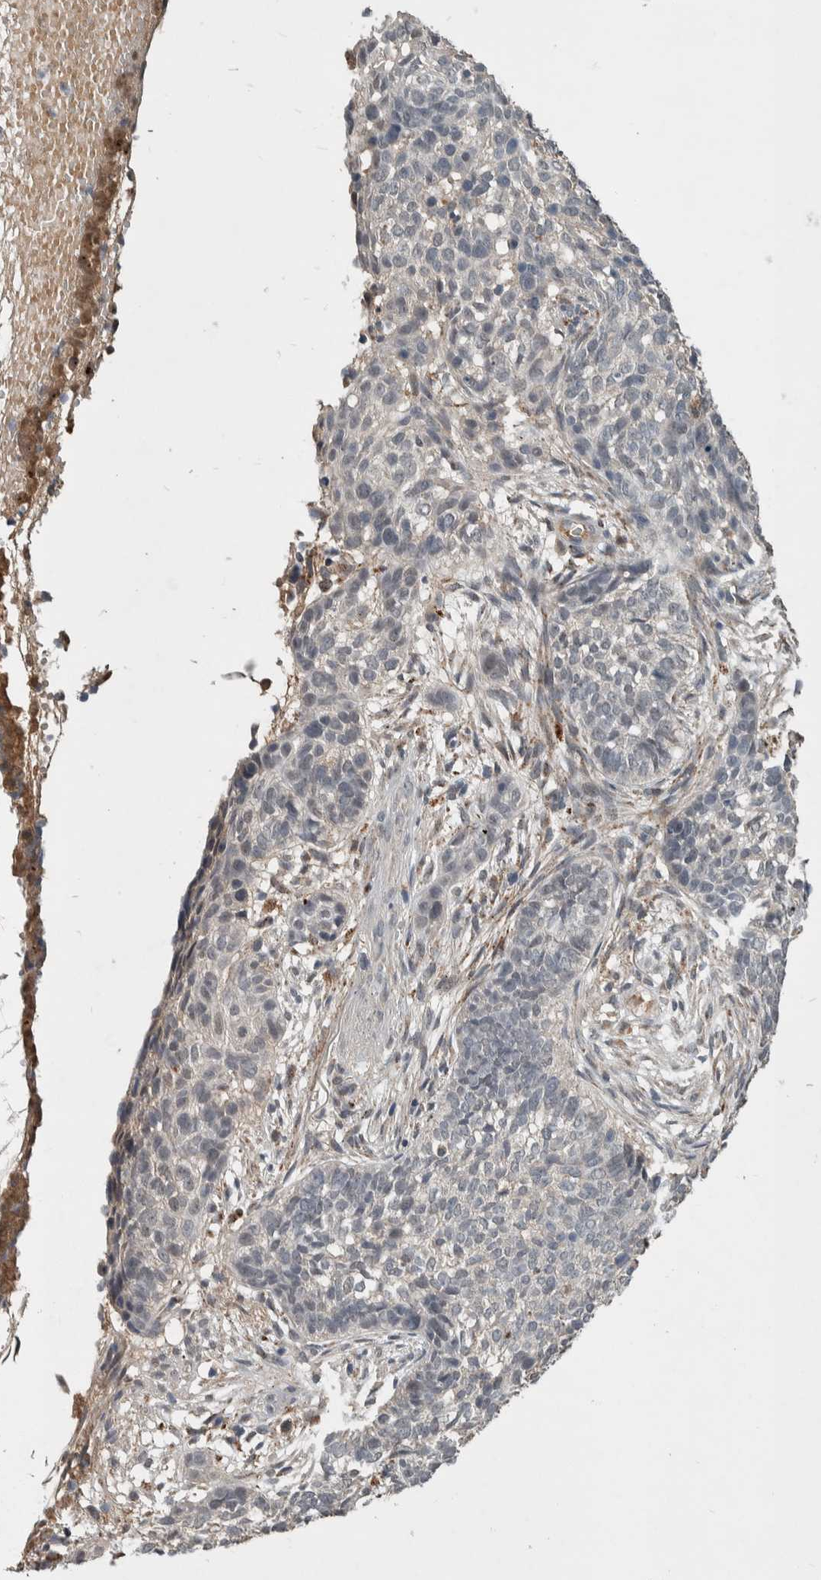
{"staining": {"intensity": "negative", "quantity": "none", "location": "none"}, "tissue": "skin cancer", "cell_type": "Tumor cells", "image_type": "cancer", "snomed": [{"axis": "morphology", "description": "Basal cell carcinoma"}, {"axis": "topography", "description": "Skin"}], "caption": "The immunohistochemistry photomicrograph has no significant expression in tumor cells of skin cancer tissue. The staining was performed using DAB (3,3'-diaminobenzidine) to visualize the protein expression in brown, while the nuclei were stained in blue with hematoxylin (Magnification: 20x).", "gene": "CHRM3", "patient": {"sex": "male", "age": 85}}